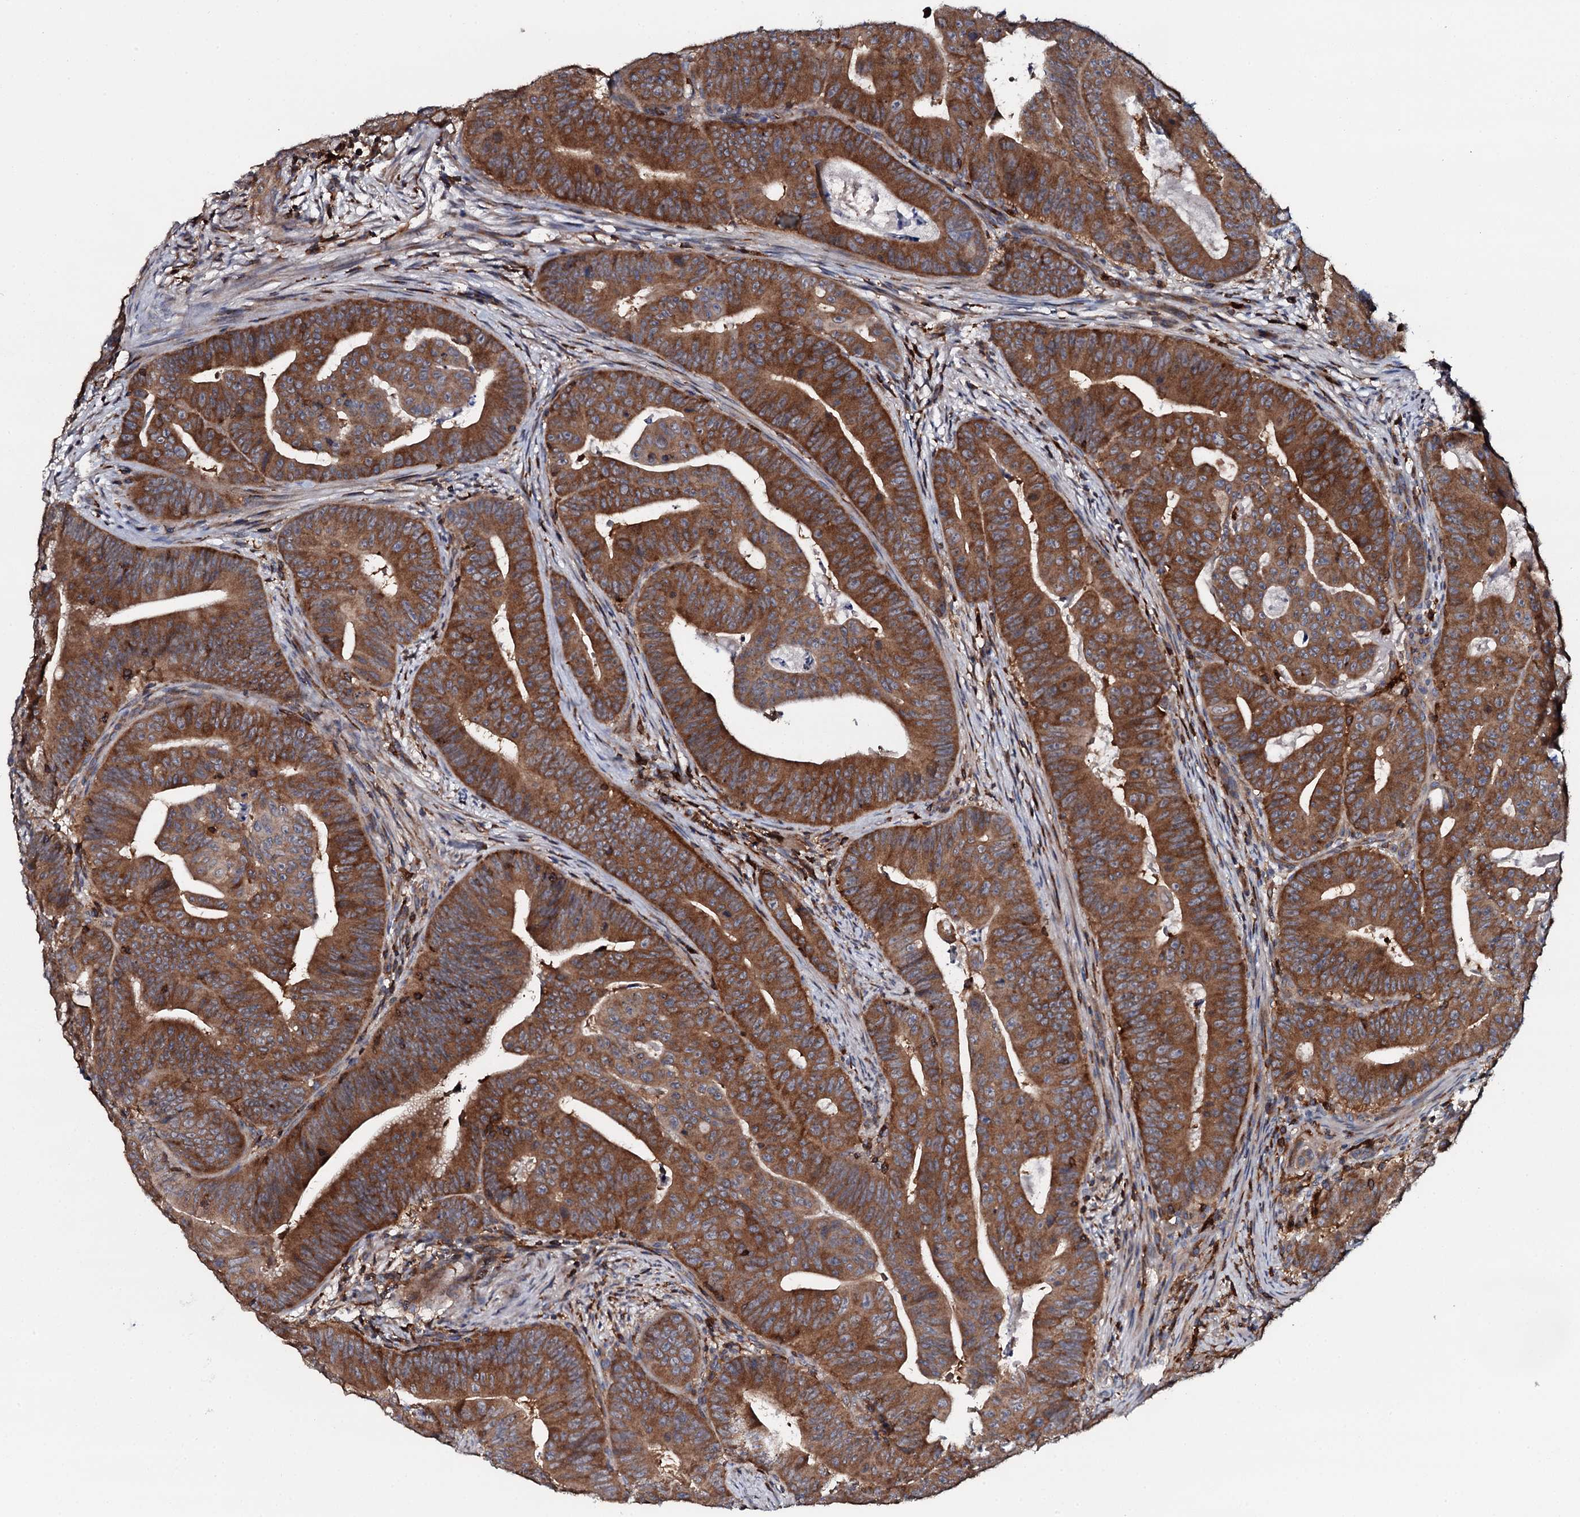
{"staining": {"intensity": "strong", "quantity": ">75%", "location": "cytoplasmic/membranous"}, "tissue": "colorectal cancer", "cell_type": "Tumor cells", "image_type": "cancer", "snomed": [{"axis": "morphology", "description": "Adenocarcinoma, NOS"}, {"axis": "topography", "description": "Rectum"}], "caption": "Immunohistochemical staining of colorectal cancer (adenocarcinoma) reveals high levels of strong cytoplasmic/membranous expression in about >75% of tumor cells. The protein of interest is shown in brown color, while the nuclei are stained blue.", "gene": "GRK2", "patient": {"sex": "female", "age": 75}}